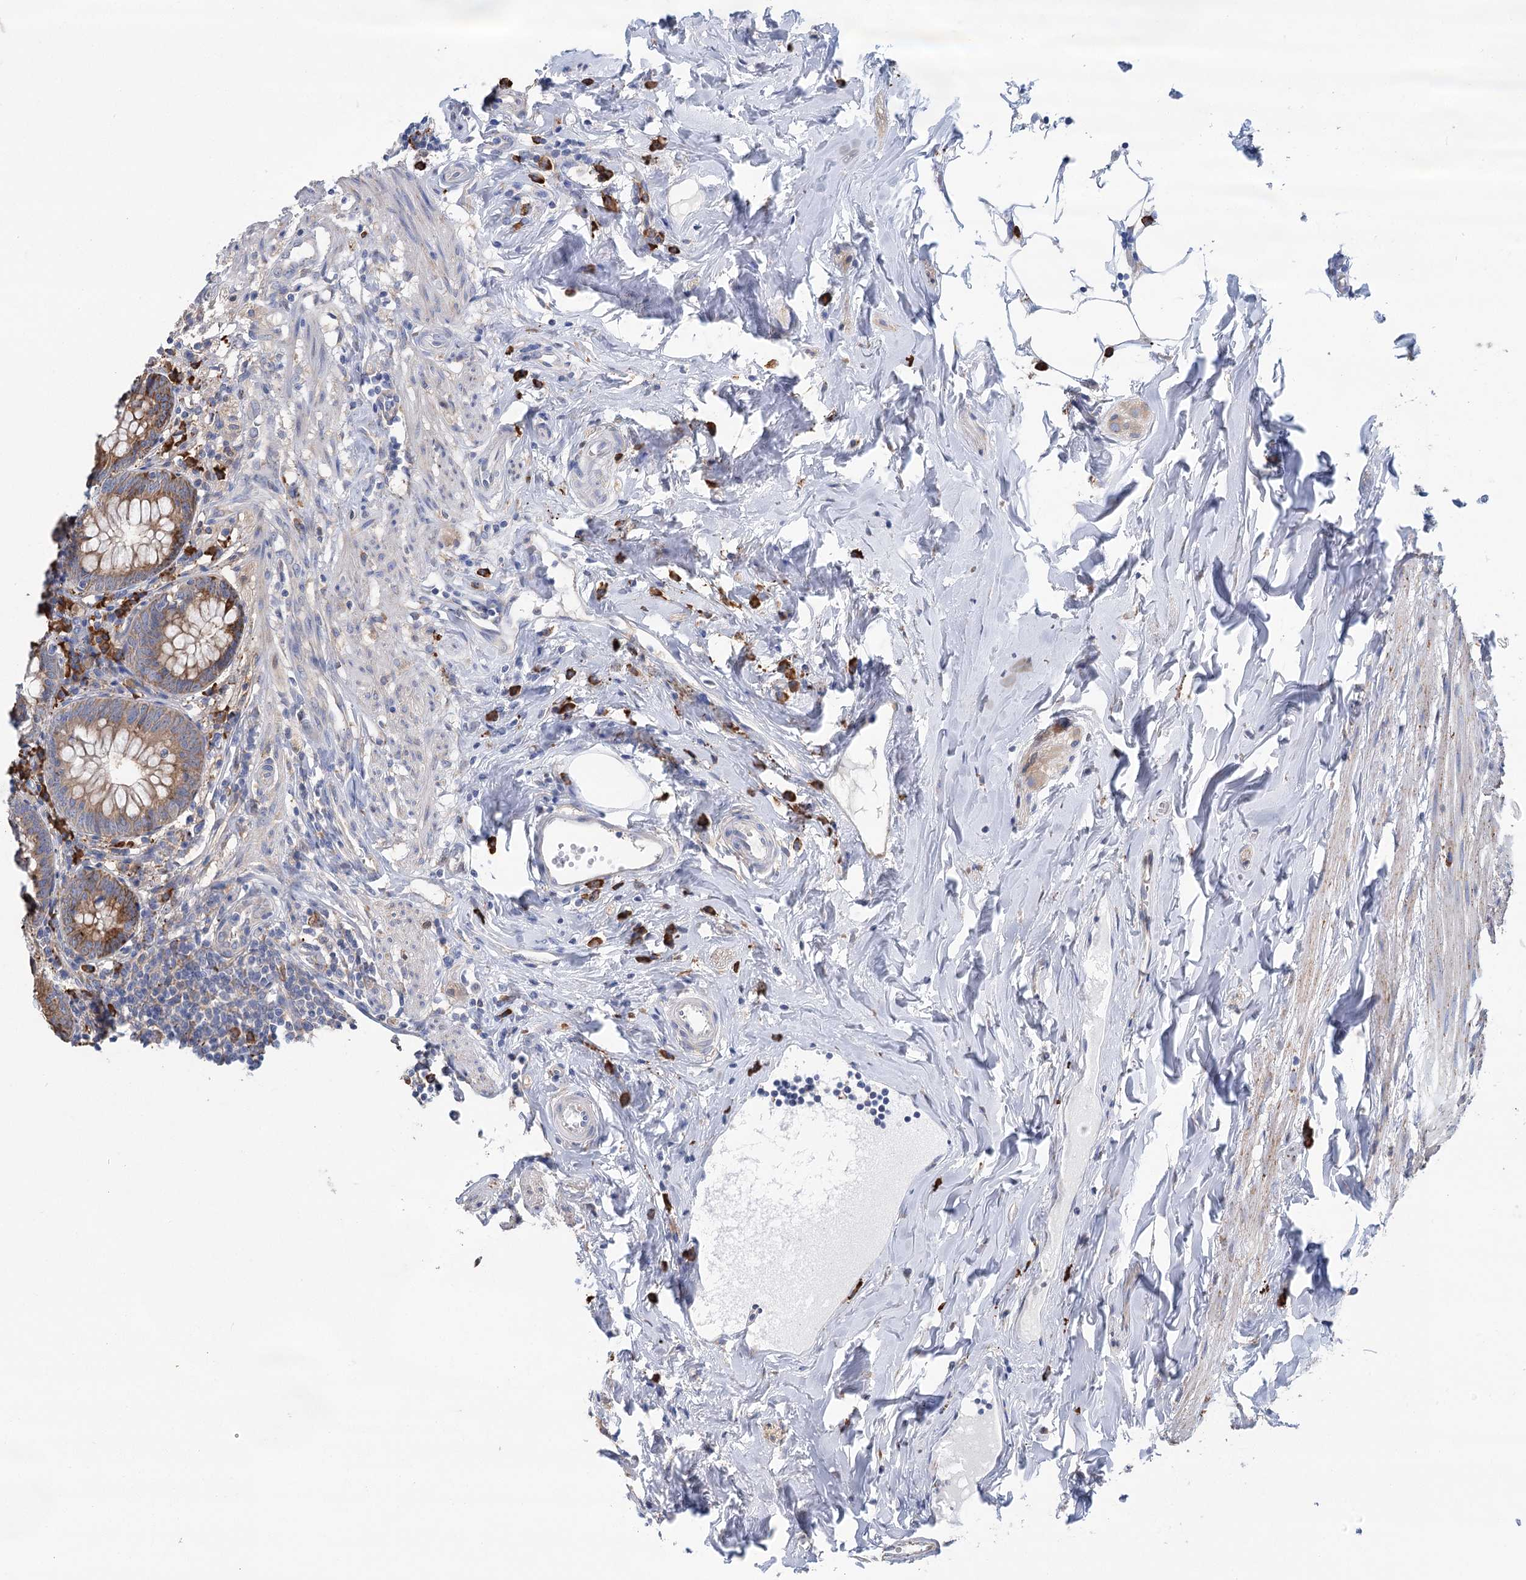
{"staining": {"intensity": "moderate", "quantity": ">75%", "location": "cytoplasmic/membranous"}, "tissue": "appendix", "cell_type": "Glandular cells", "image_type": "normal", "snomed": [{"axis": "morphology", "description": "Normal tissue, NOS"}, {"axis": "topography", "description": "Appendix"}], "caption": "Immunohistochemical staining of unremarkable appendix shows >75% levels of moderate cytoplasmic/membranous protein positivity in about >75% of glandular cells.", "gene": "METTL24", "patient": {"sex": "female", "age": 54}}